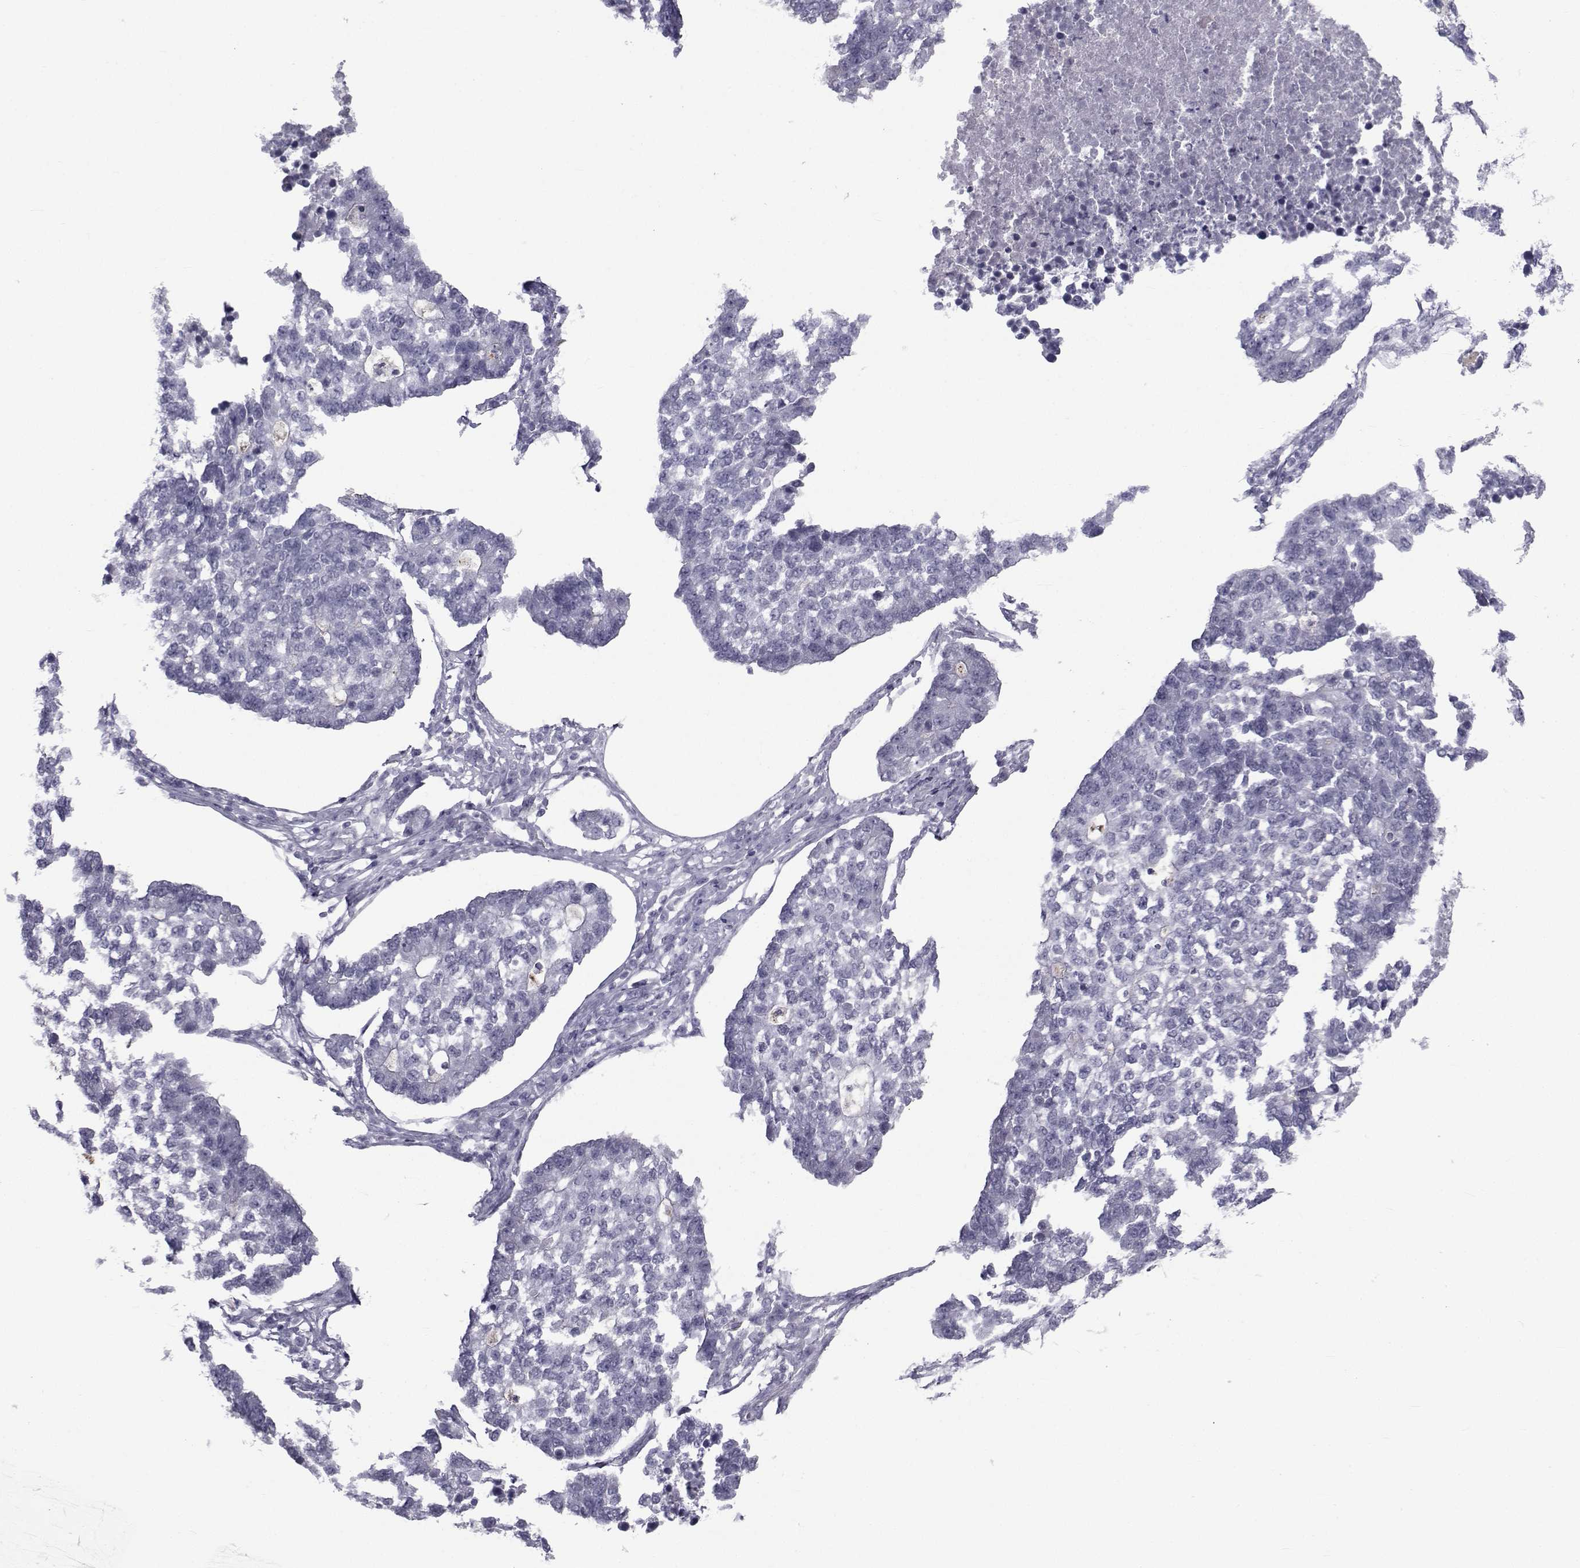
{"staining": {"intensity": "negative", "quantity": "none", "location": "none"}, "tissue": "lung cancer", "cell_type": "Tumor cells", "image_type": "cancer", "snomed": [{"axis": "morphology", "description": "Adenocarcinoma, NOS"}, {"axis": "topography", "description": "Lung"}], "caption": "This is an IHC image of human lung cancer (adenocarcinoma). There is no positivity in tumor cells.", "gene": "FDXR", "patient": {"sex": "male", "age": 57}}